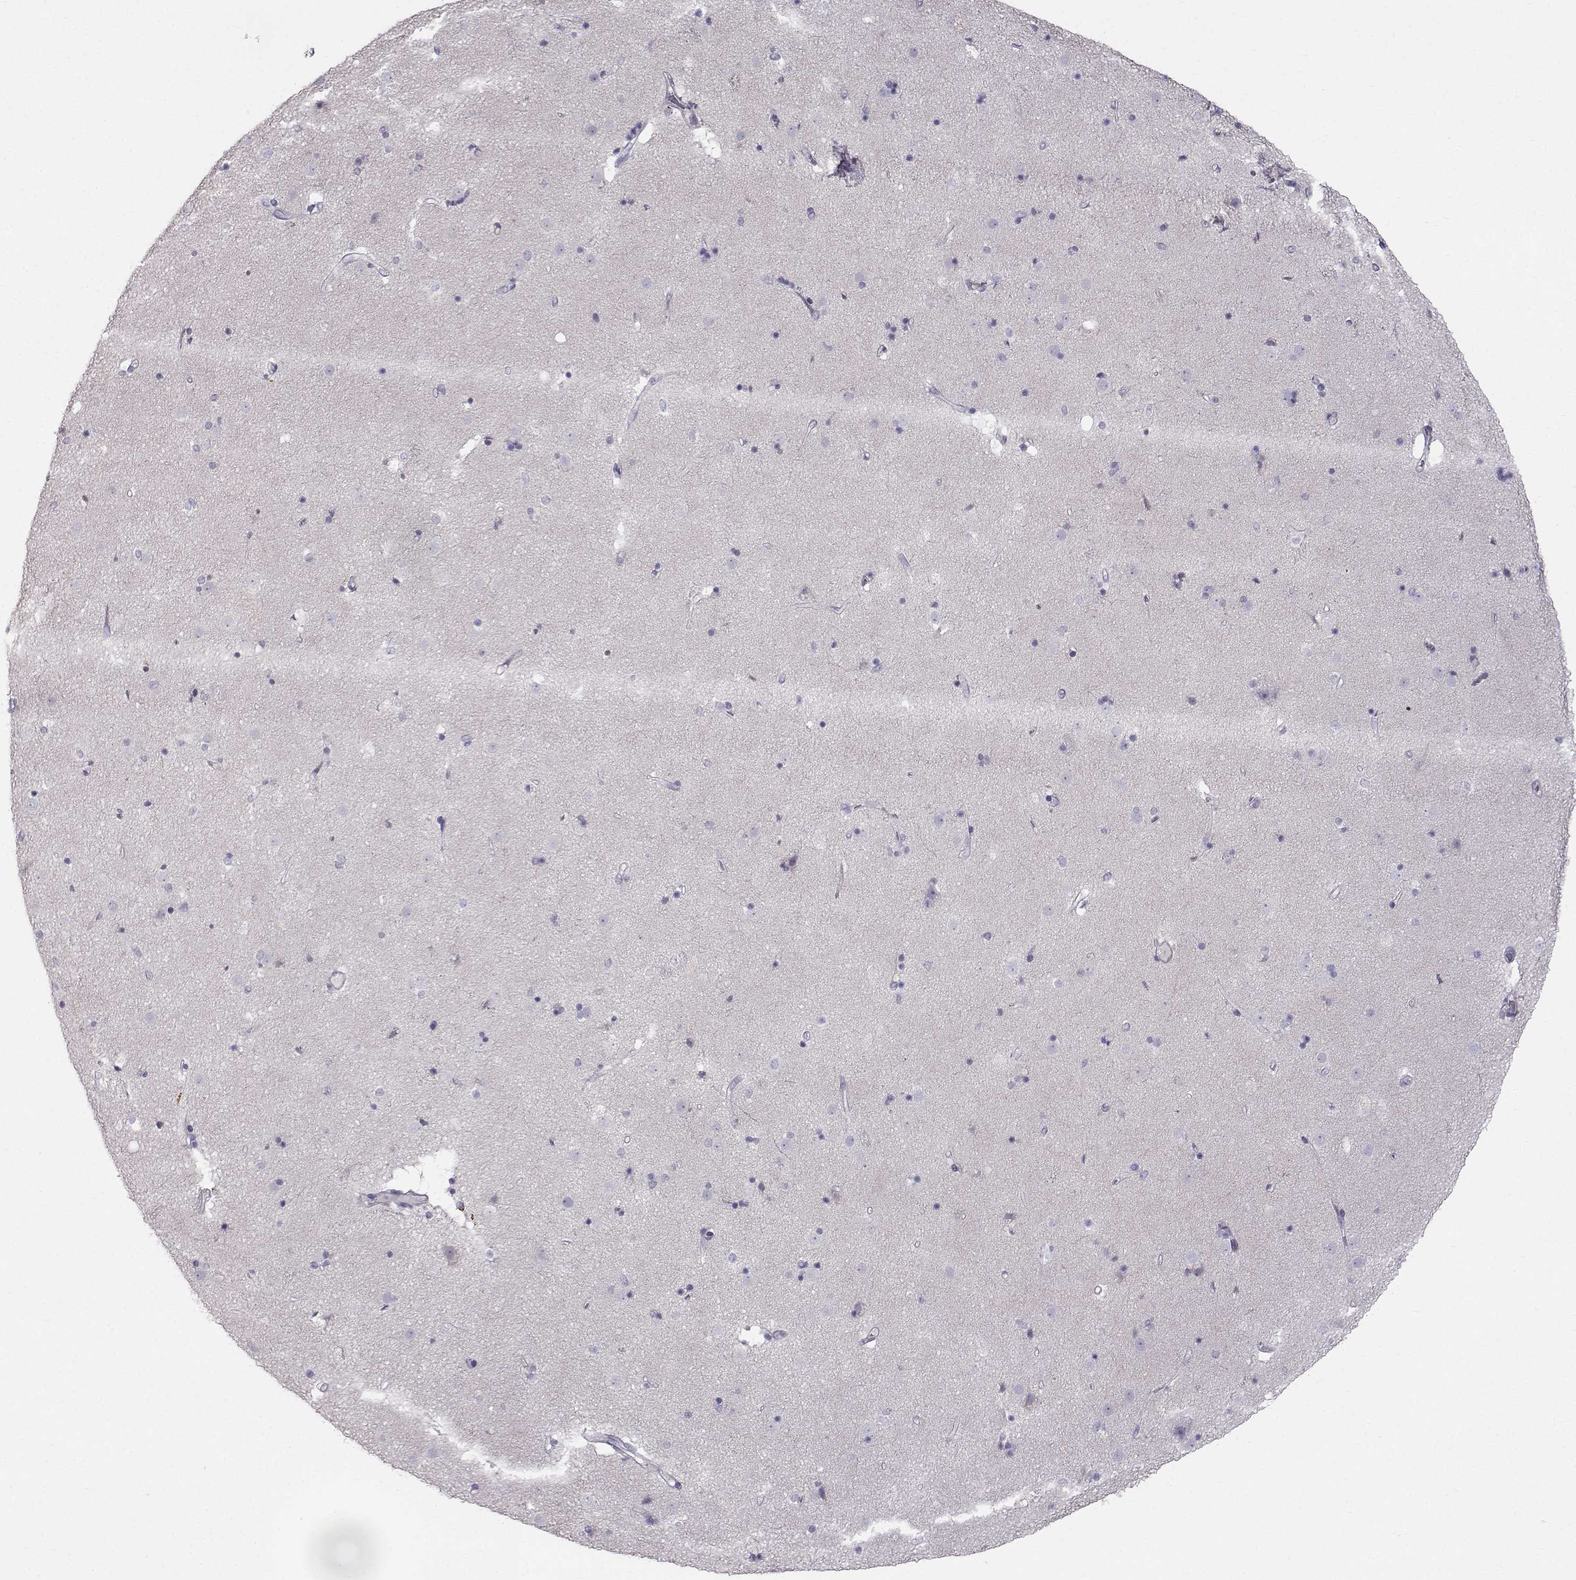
{"staining": {"intensity": "negative", "quantity": "none", "location": "none"}, "tissue": "caudate", "cell_type": "Glial cells", "image_type": "normal", "snomed": [{"axis": "morphology", "description": "Normal tissue, NOS"}, {"axis": "topography", "description": "Lateral ventricle wall"}], "caption": "Glial cells are negative for protein expression in benign human caudate. (Stains: DAB (3,3'-diaminobenzidine) immunohistochemistry with hematoxylin counter stain, Microscopy: brightfield microscopy at high magnification).", "gene": "CALCR", "patient": {"sex": "female", "age": 71}}